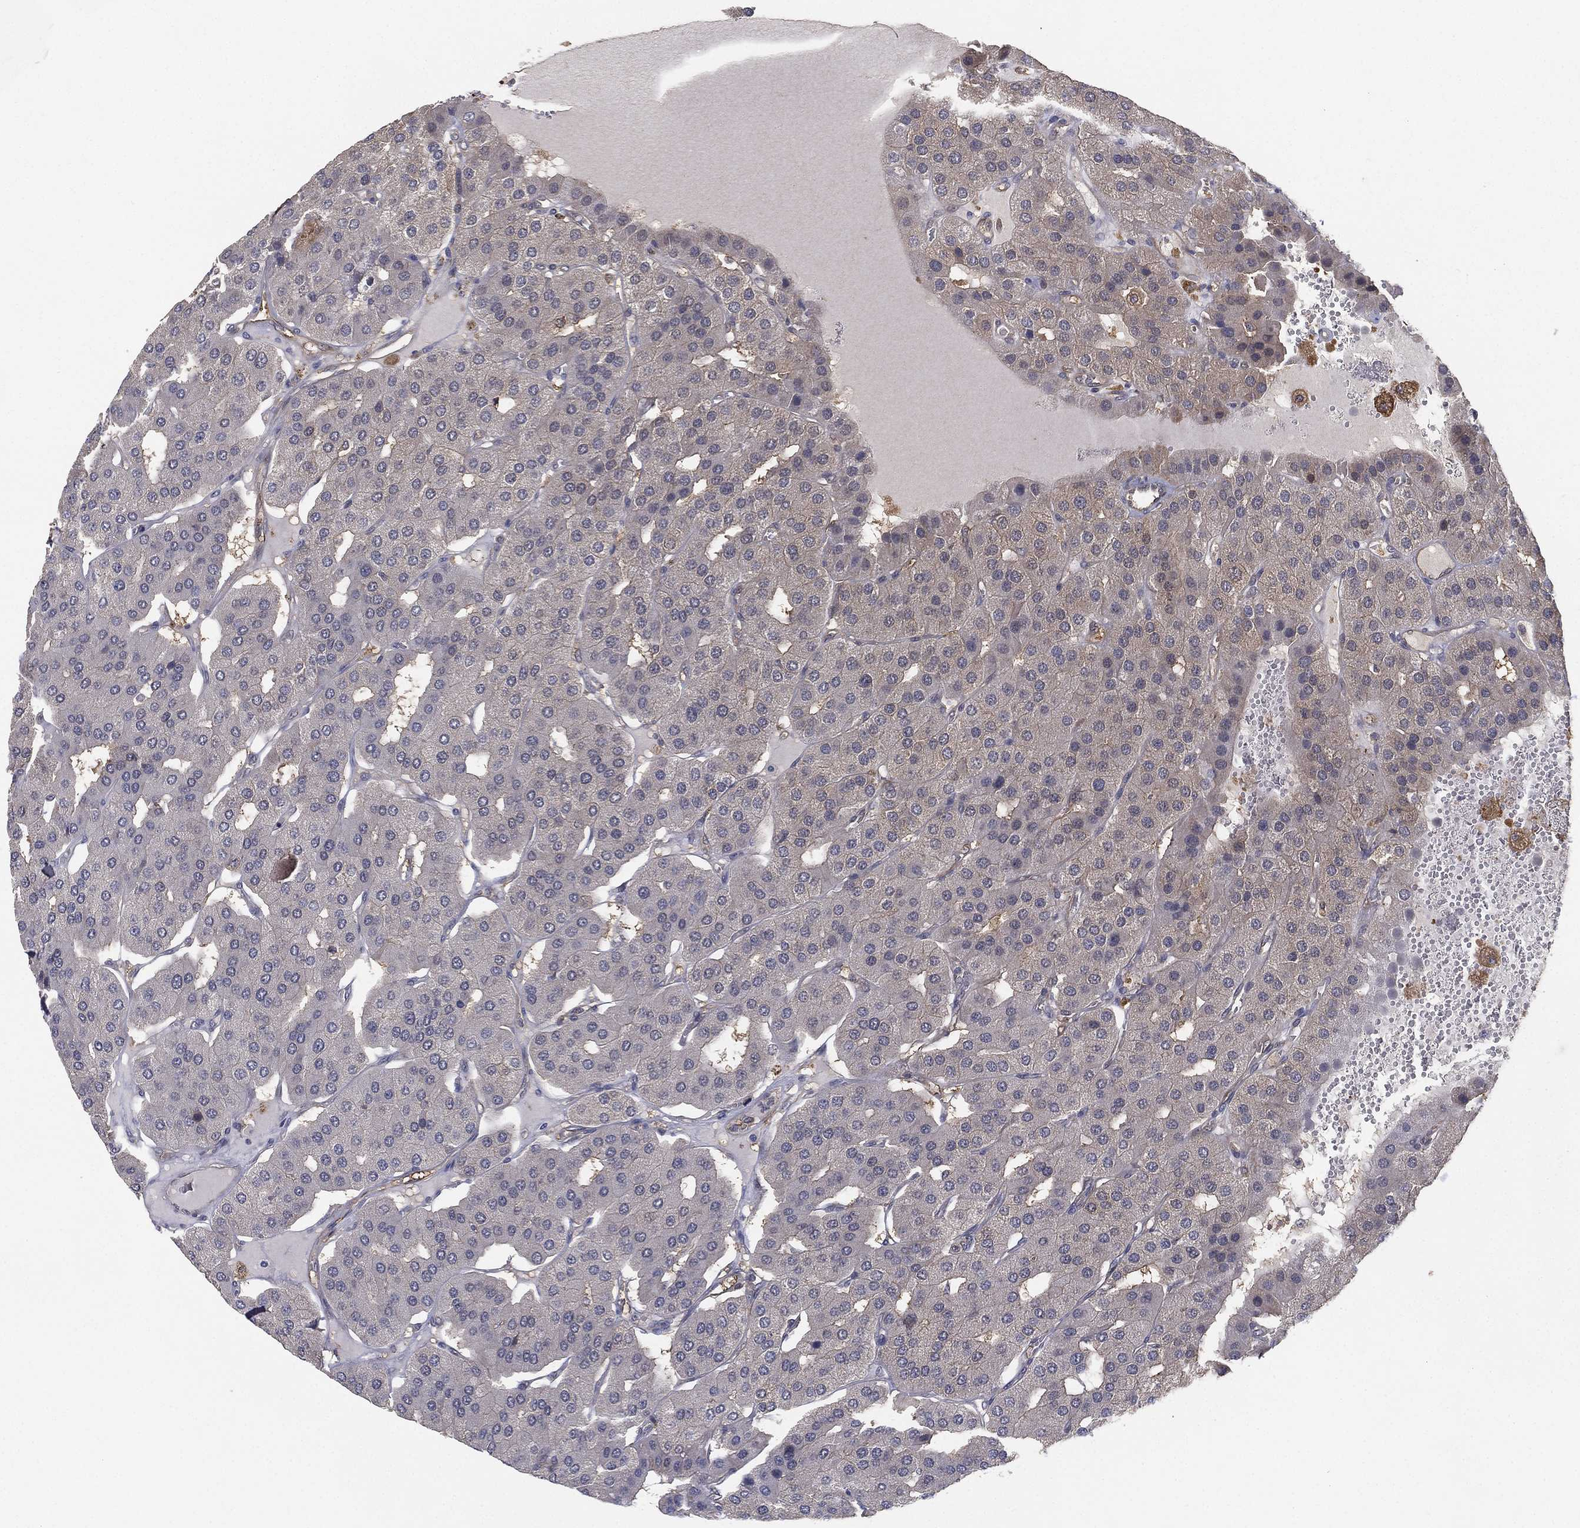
{"staining": {"intensity": "weak", "quantity": "<25%", "location": "cytoplasmic/membranous"}, "tissue": "parathyroid gland", "cell_type": "Glandular cells", "image_type": "normal", "snomed": [{"axis": "morphology", "description": "Normal tissue, NOS"}, {"axis": "morphology", "description": "Adenoma, NOS"}, {"axis": "topography", "description": "Parathyroid gland"}], "caption": "The image exhibits no staining of glandular cells in normal parathyroid gland. The staining was performed using DAB to visualize the protein expression in brown, while the nuclei were stained in blue with hematoxylin (Magnification: 20x).", "gene": "PSMG4", "patient": {"sex": "female", "age": 86}}